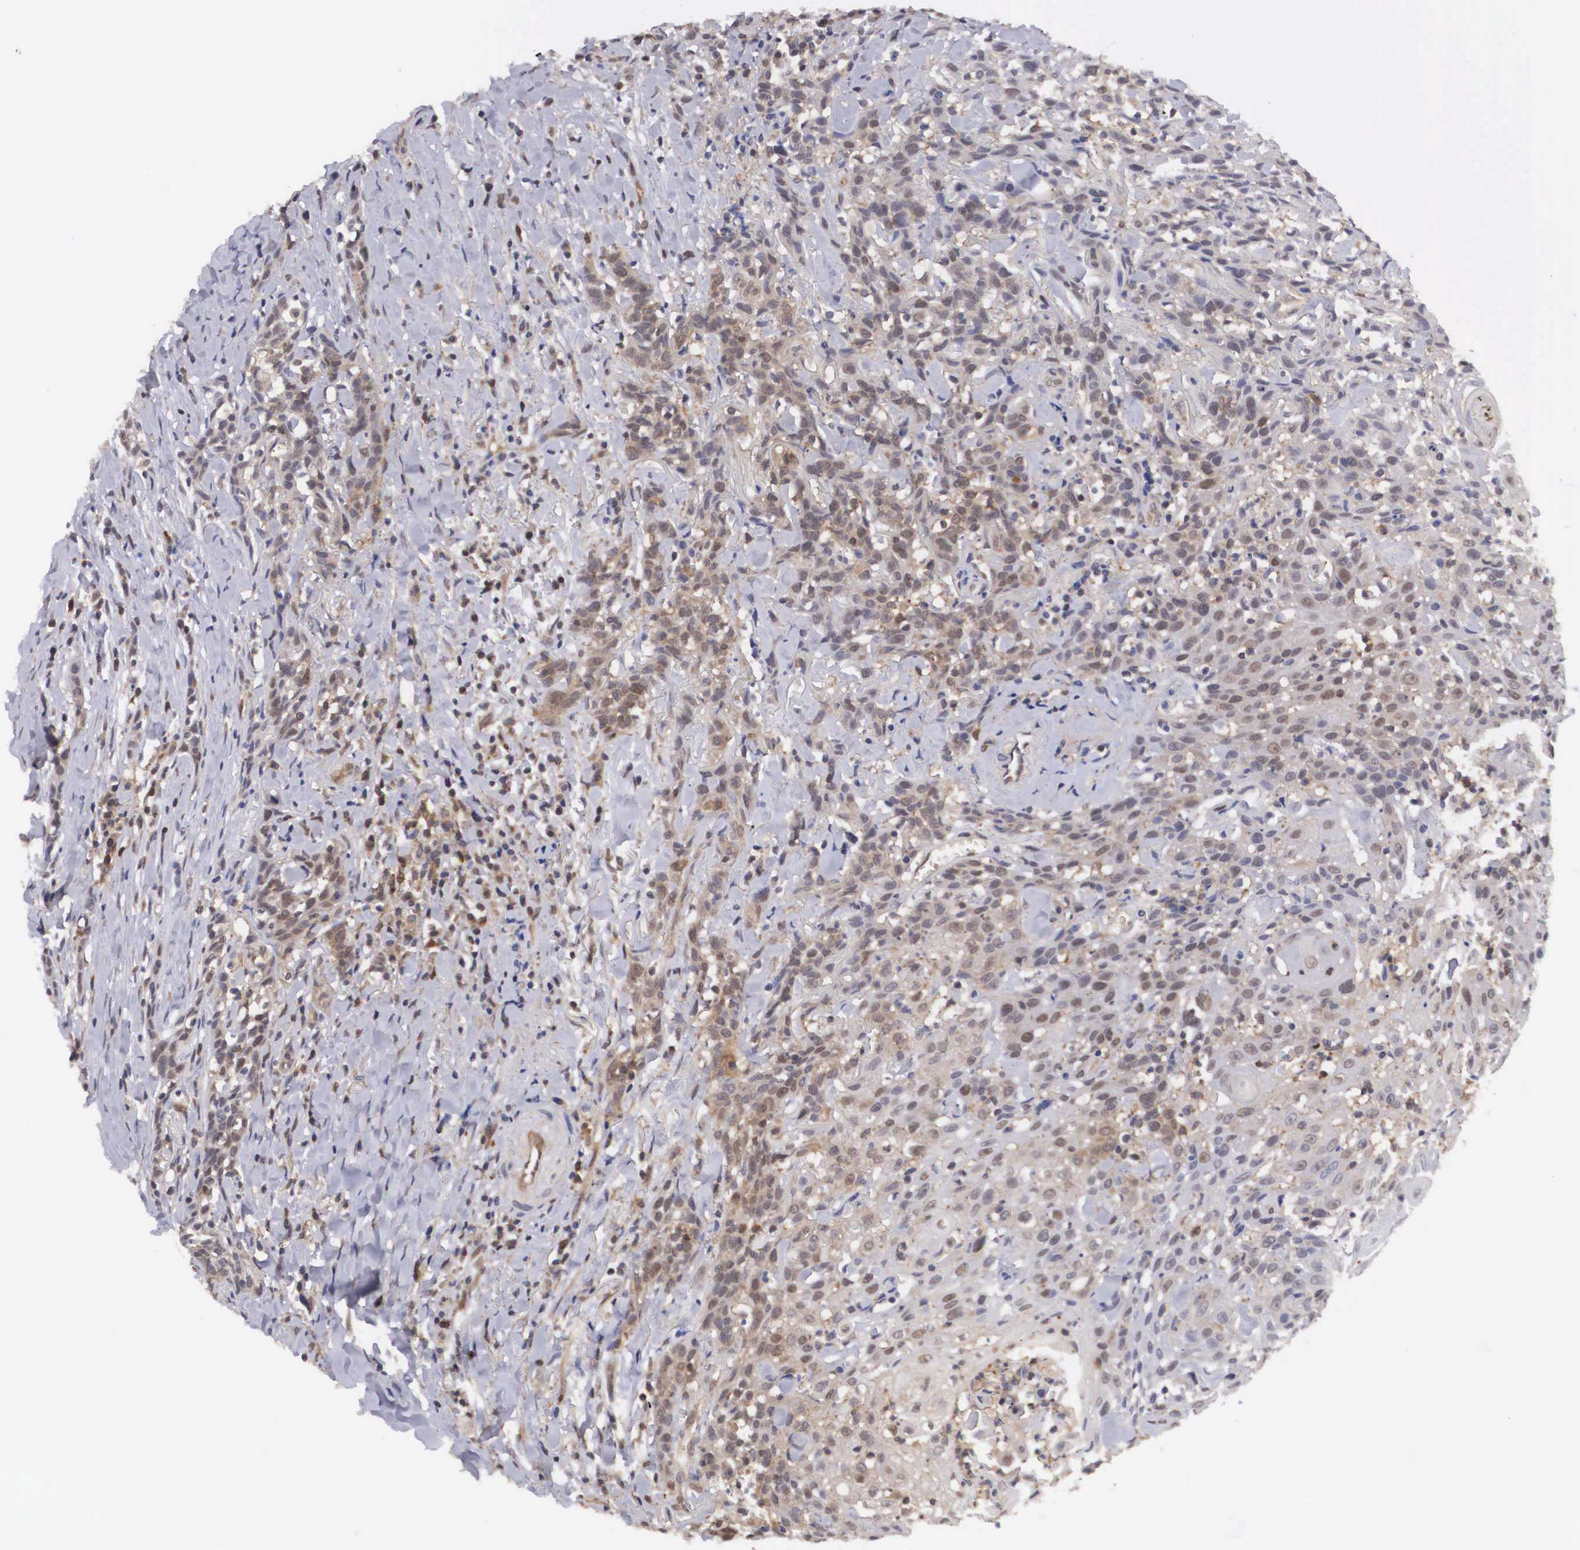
{"staining": {"intensity": "moderate", "quantity": ">75%", "location": "cytoplasmic/membranous,nuclear"}, "tissue": "head and neck cancer", "cell_type": "Tumor cells", "image_type": "cancer", "snomed": [{"axis": "morphology", "description": "Squamous cell carcinoma, NOS"}, {"axis": "topography", "description": "Oral tissue"}, {"axis": "topography", "description": "Head-Neck"}], "caption": "Moderate cytoplasmic/membranous and nuclear expression is seen in about >75% of tumor cells in head and neck cancer (squamous cell carcinoma).", "gene": "ADSL", "patient": {"sex": "female", "age": 82}}